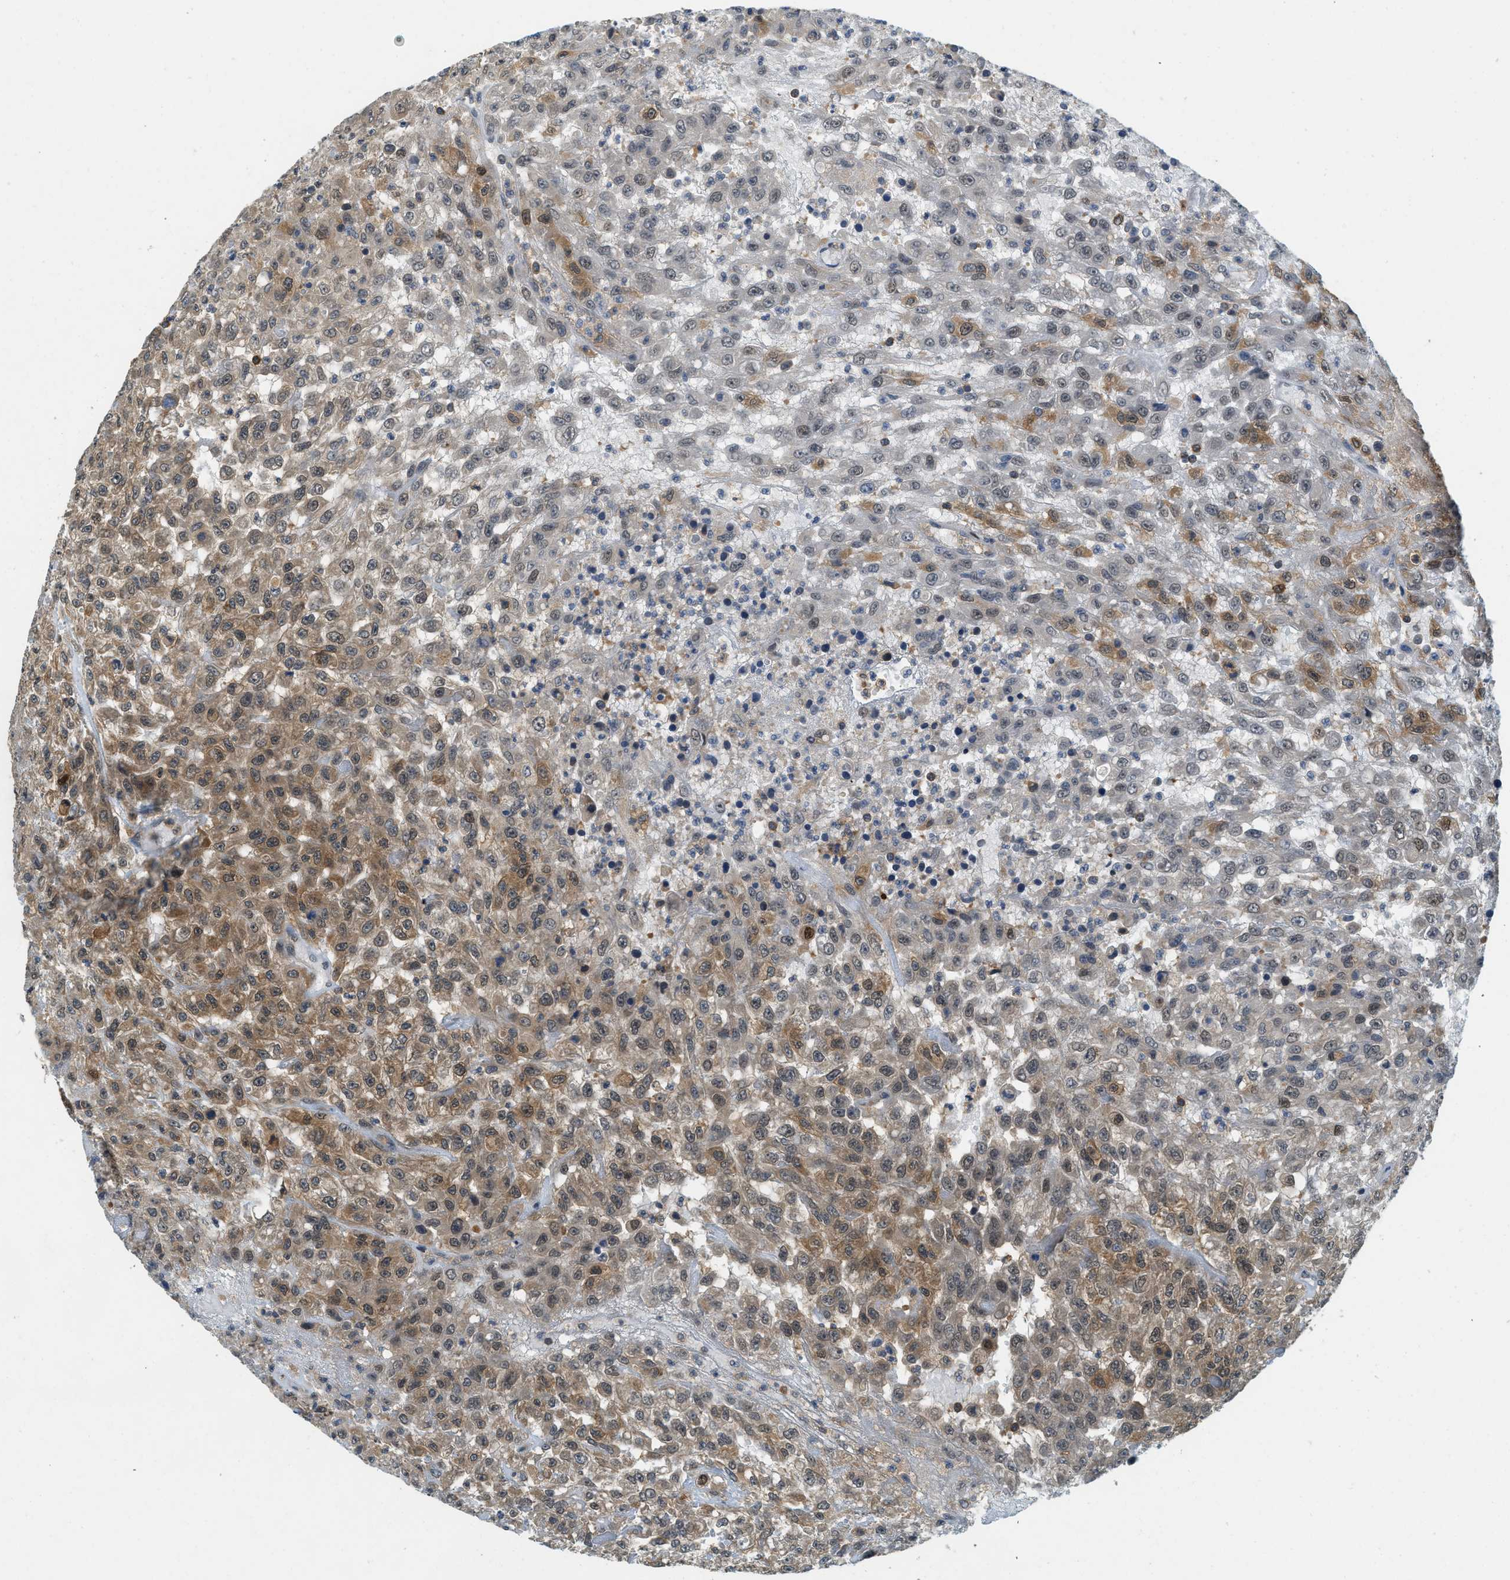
{"staining": {"intensity": "moderate", "quantity": ">75%", "location": "cytoplasmic/membranous,nuclear"}, "tissue": "urothelial cancer", "cell_type": "Tumor cells", "image_type": "cancer", "snomed": [{"axis": "morphology", "description": "Urothelial carcinoma, High grade"}, {"axis": "topography", "description": "Urinary bladder"}], "caption": "Immunohistochemistry (IHC) staining of urothelial cancer, which demonstrates medium levels of moderate cytoplasmic/membranous and nuclear positivity in about >75% of tumor cells indicating moderate cytoplasmic/membranous and nuclear protein expression. The staining was performed using DAB (brown) for protein detection and nuclei were counterstained in hematoxylin (blue).", "gene": "GMPPB", "patient": {"sex": "male", "age": 46}}